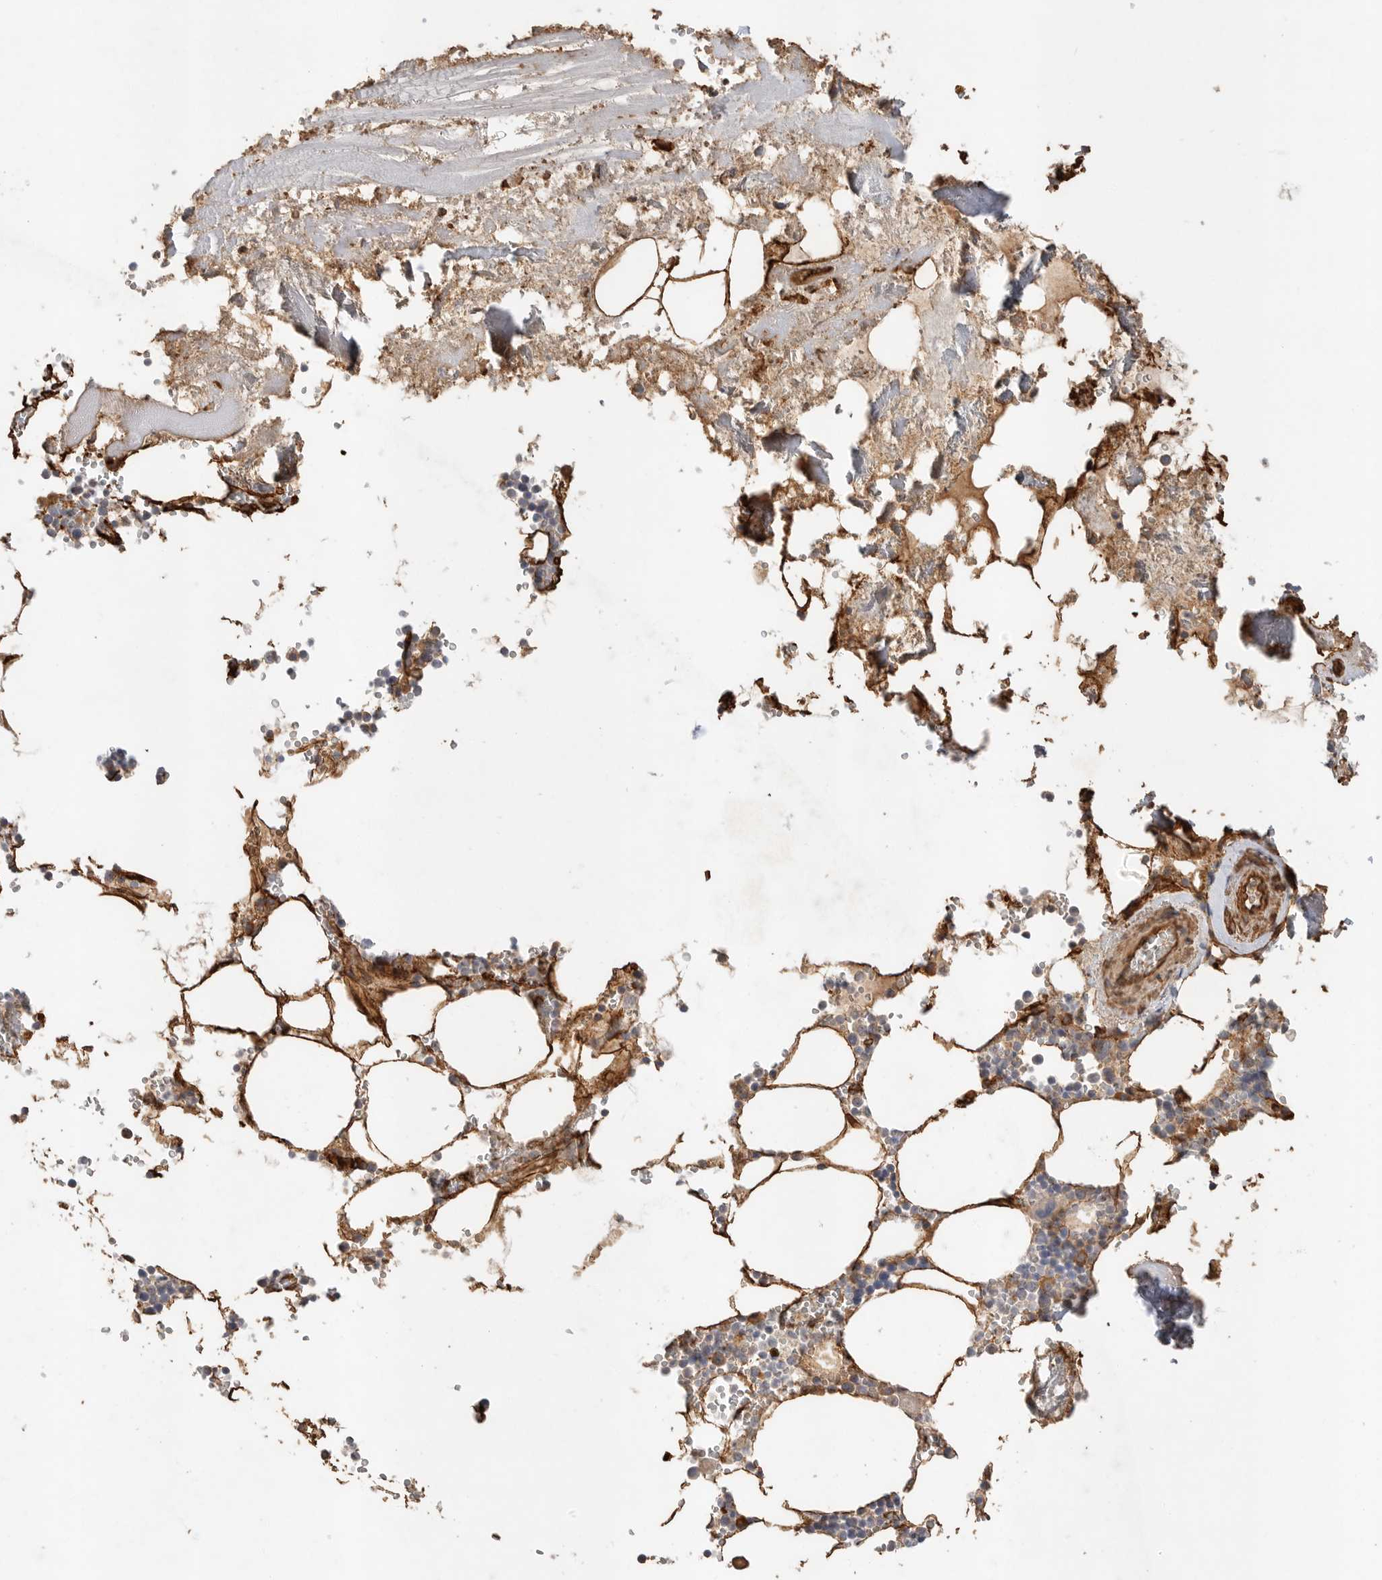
{"staining": {"intensity": "negative", "quantity": "none", "location": "none"}, "tissue": "bone marrow", "cell_type": "Hematopoietic cells", "image_type": "normal", "snomed": [{"axis": "morphology", "description": "Normal tissue, NOS"}, {"axis": "topography", "description": "Bone marrow"}], "caption": "Protein analysis of benign bone marrow displays no significant staining in hematopoietic cells. (DAB immunohistochemistry (IHC), high magnification).", "gene": "JMJD4", "patient": {"sex": "male", "age": 70}}